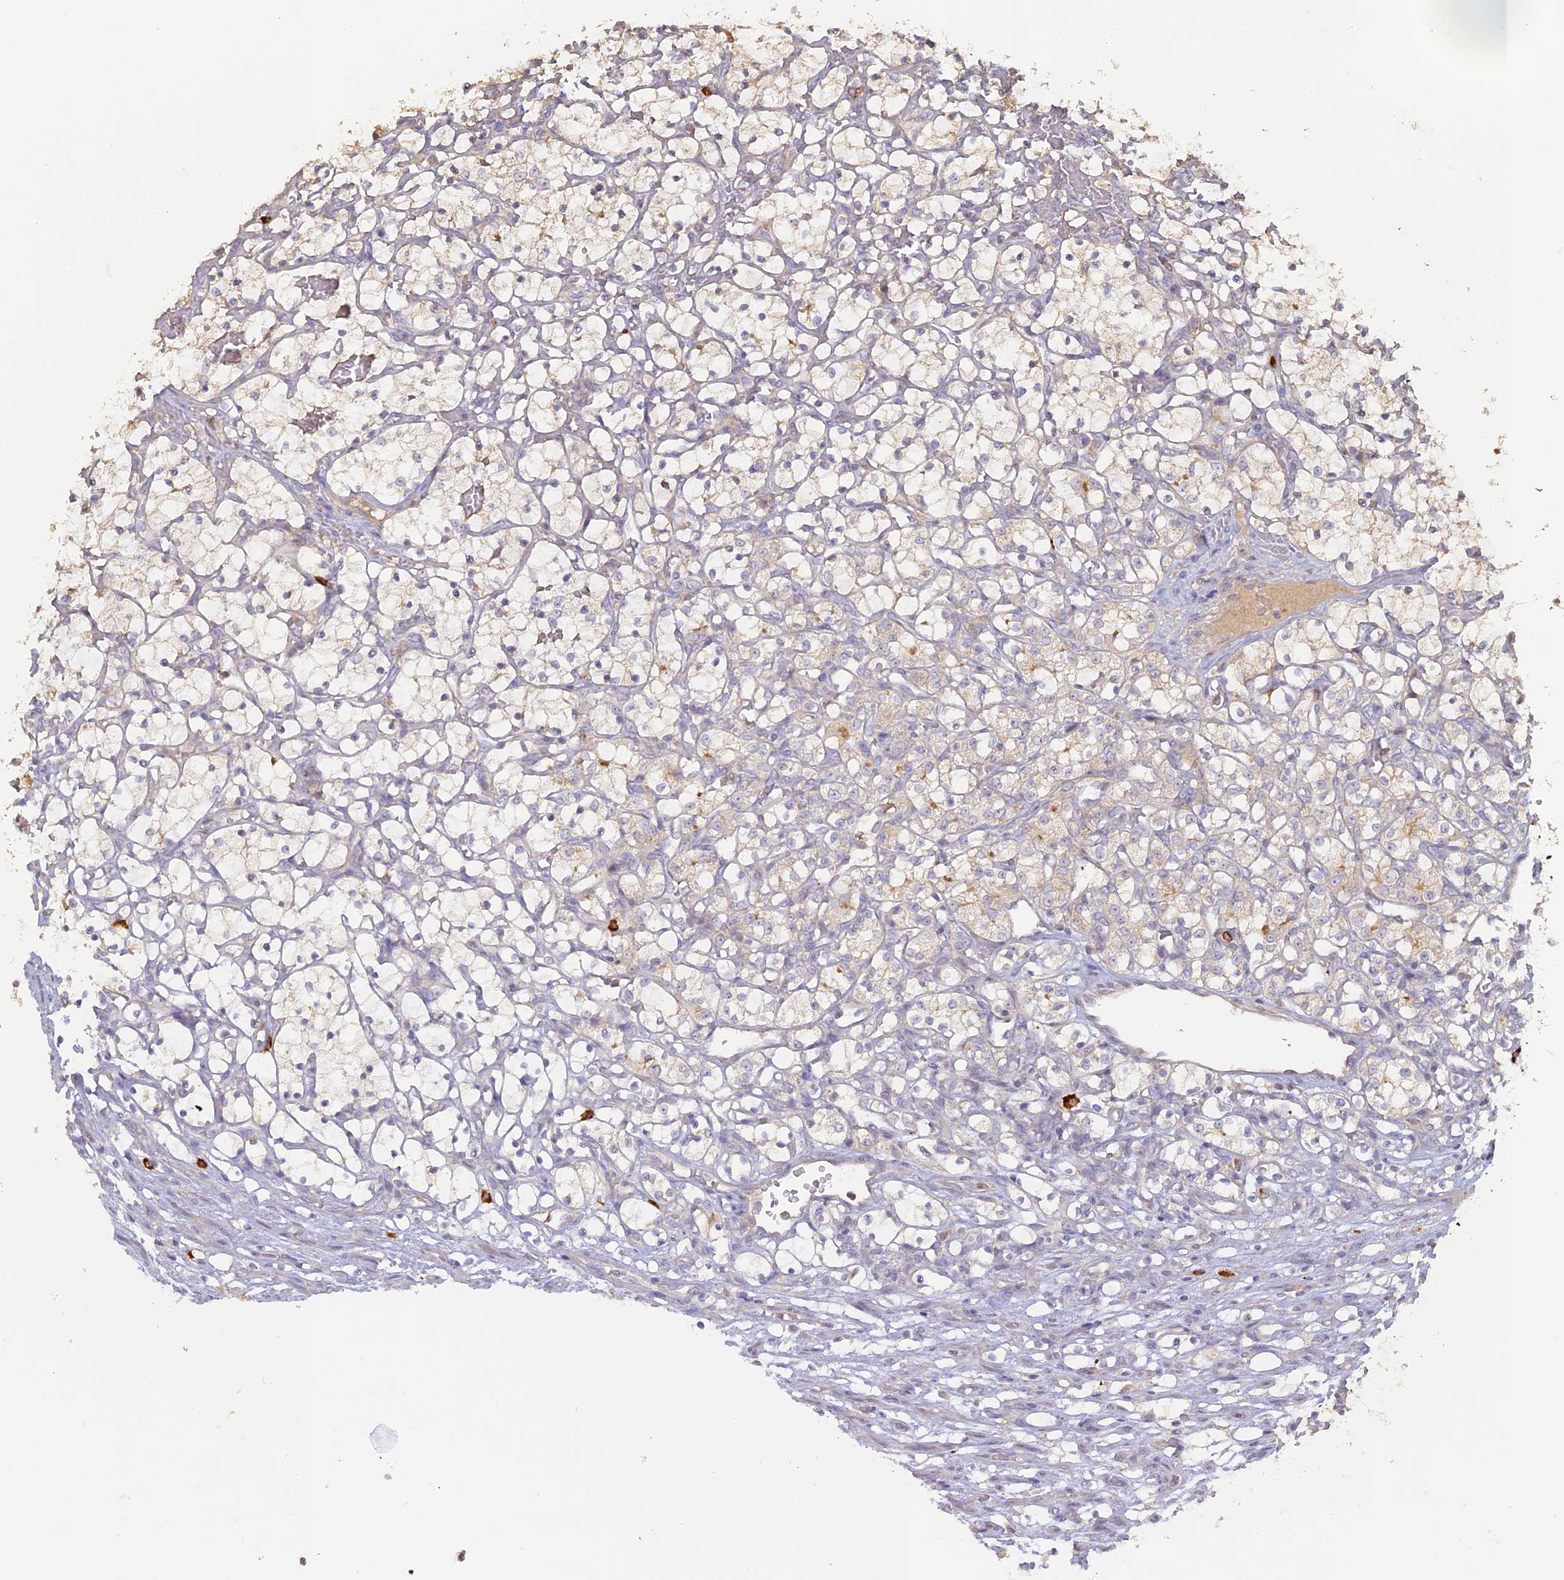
{"staining": {"intensity": "weak", "quantity": "<25%", "location": "cytoplasmic/membranous"}, "tissue": "renal cancer", "cell_type": "Tumor cells", "image_type": "cancer", "snomed": [{"axis": "morphology", "description": "Adenocarcinoma, NOS"}, {"axis": "topography", "description": "Kidney"}], "caption": "DAB immunohistochemical staining of human renal cancer reveals no significant staining in tumor cells. The staining was performed using DAB to visualize the protein expression in brown, while the nuclei were stained in blue with hematoxylin (Magnification: 20x).", "gene": "SFT2D2", "patient": {"sex": "female", "age": 69}}